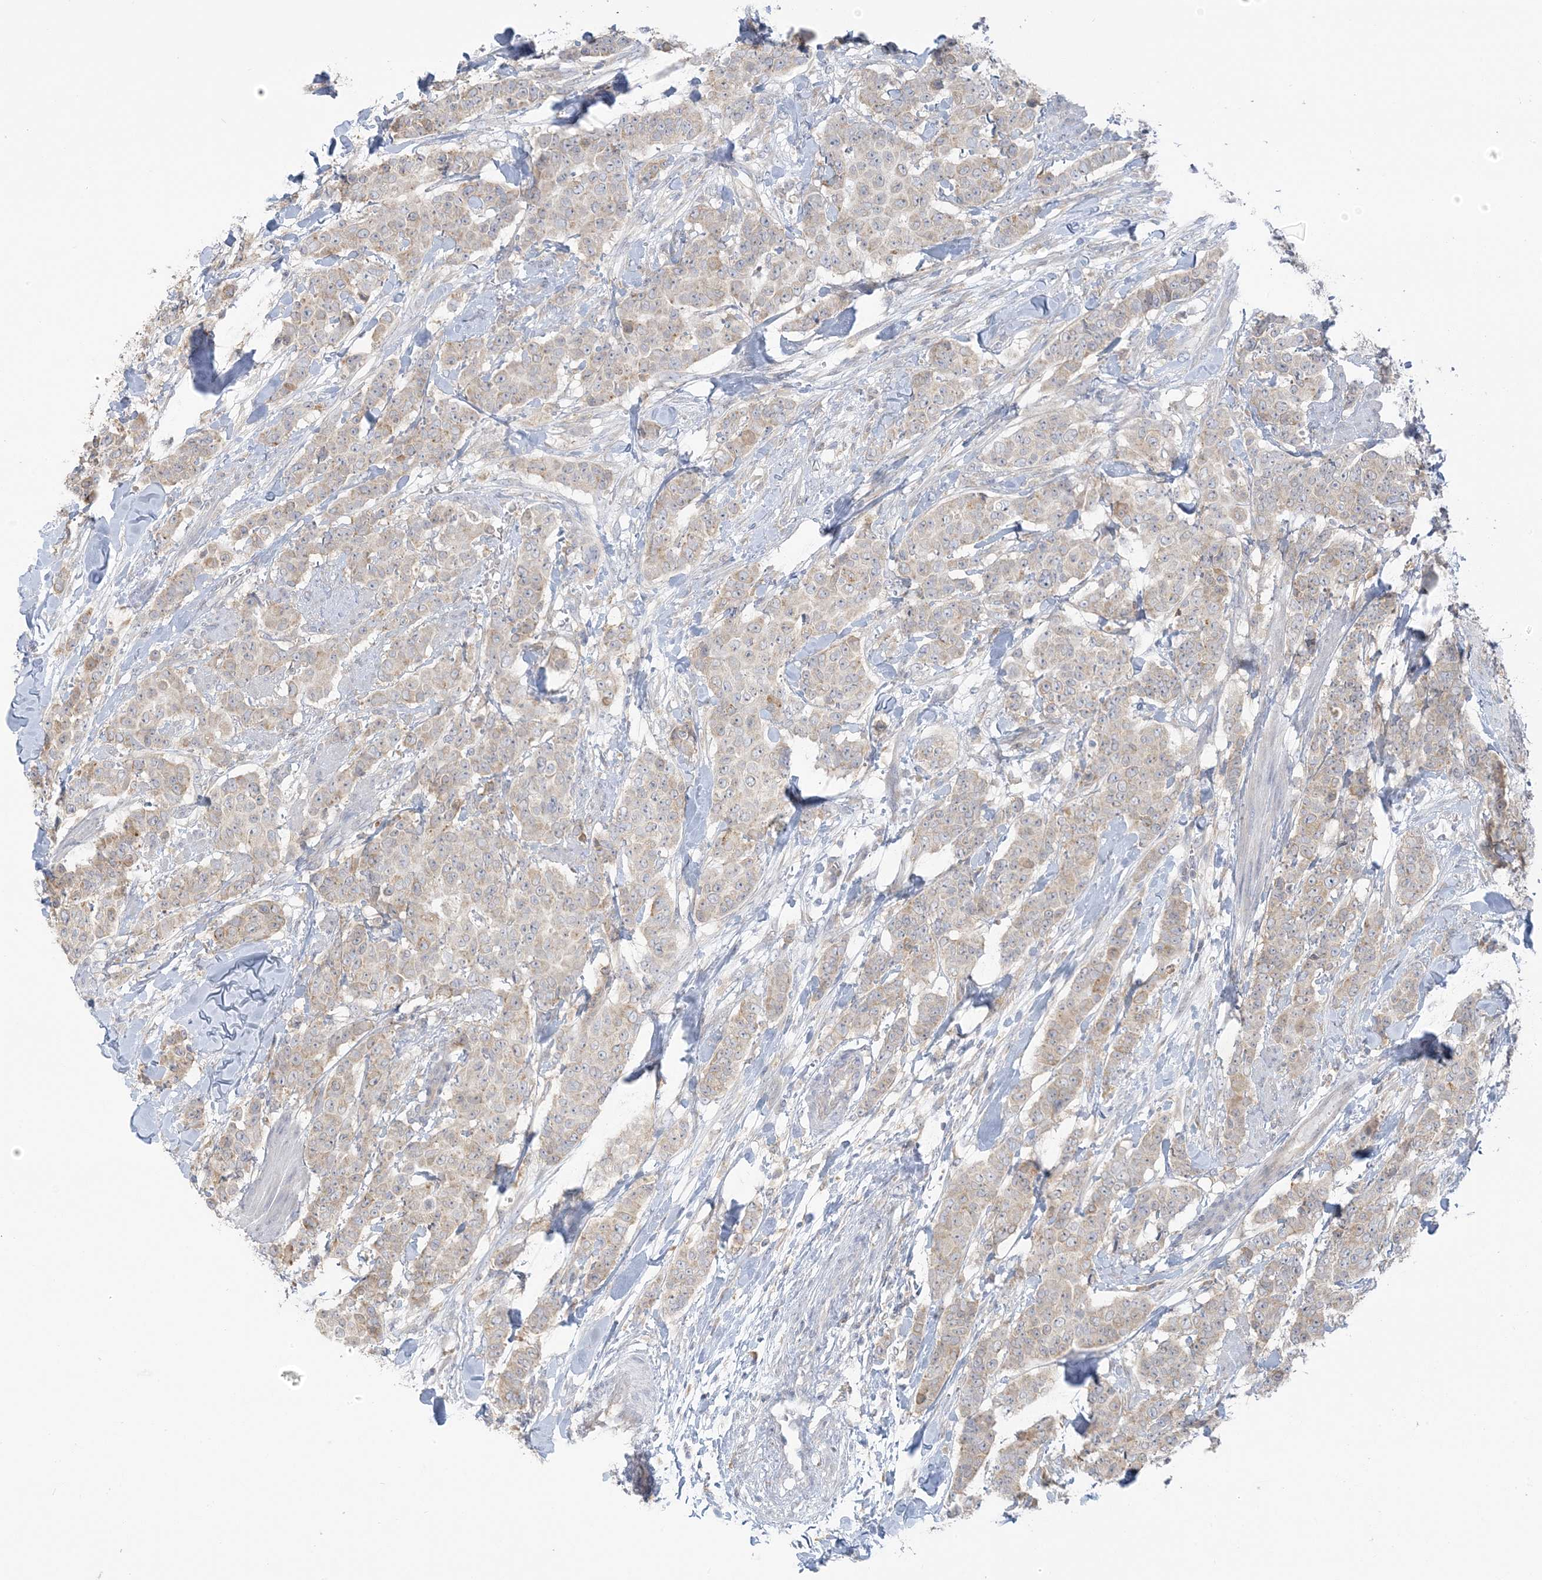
{"staining": {"intensity": "weak", "quantity": "<25%", "location": "cytoplasmic/membranous"}, "tissue": "breast cancer", "cell_type": "Tumor cells", "image_type": "cancer", "snomed": [{"axis": "morphology", "description": "Duct carcinoma"}, {"axis": "topography", "description": "Breast"}], "caption": "A high-resolution histopathology image shows immunohistochemistry (IHC) staining of breast cancer, which reveals no significant expression in tumor cells.", "gene": "EEFSEC", "patient": {"sex": "female", "age": 40}}